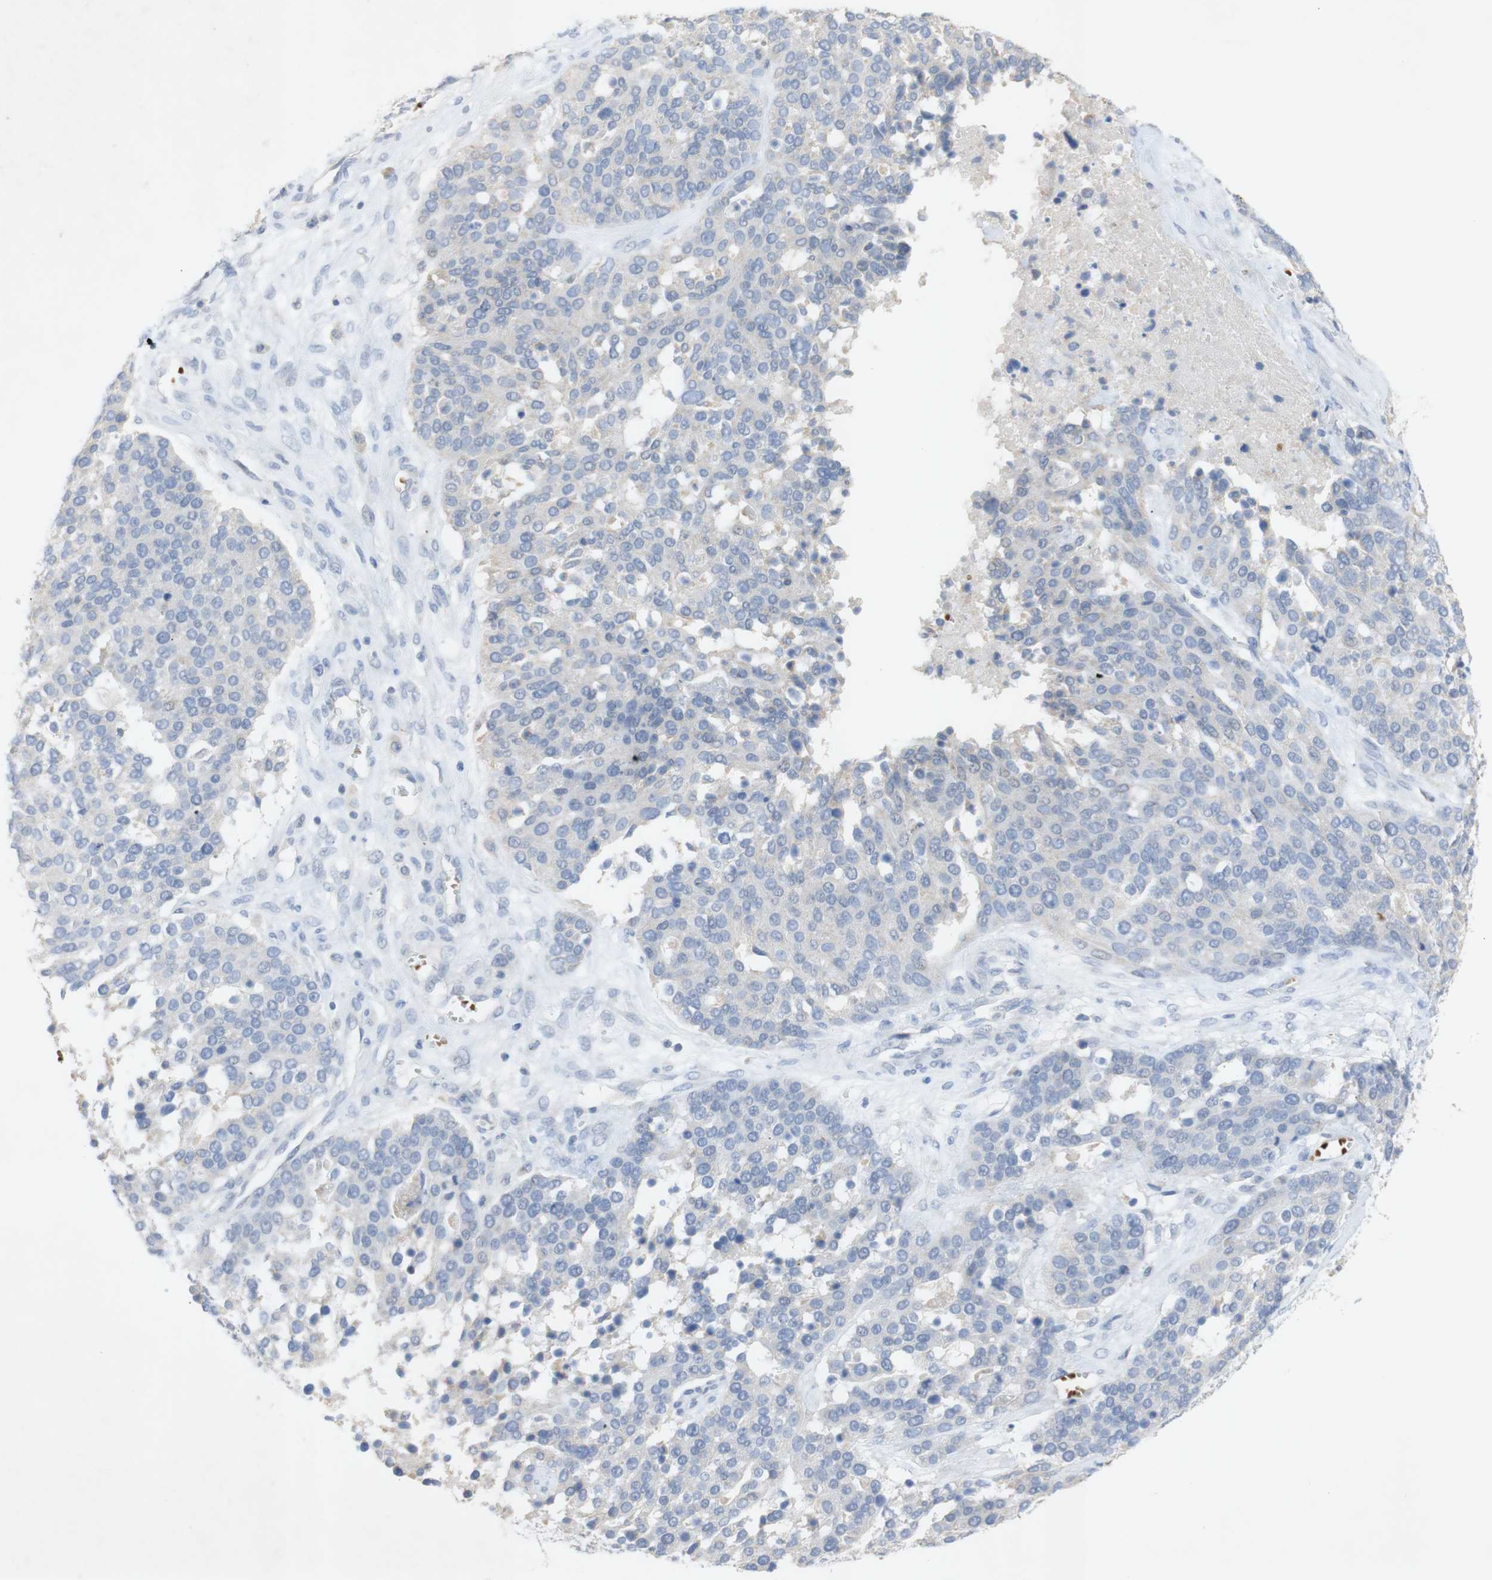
{"staining": {"intensity": "negative", "quantity": "none", "location": "none"}, "tissue": "ovarian cancer", "cell_type": "Tumor cells", "image_type": "cancer", "snomed": [{"axis": "morphology", "description": "Cystadenocarcinoma, serous, NOS"}, {"axis": "topography", "description": "Ovary"}], "caption": "Ovarian cancer stained for a protein using immunohistochemistry displays no expression tumor cells.", "gene": "EPO", "patient": {"sex": "female", "age": 44}}